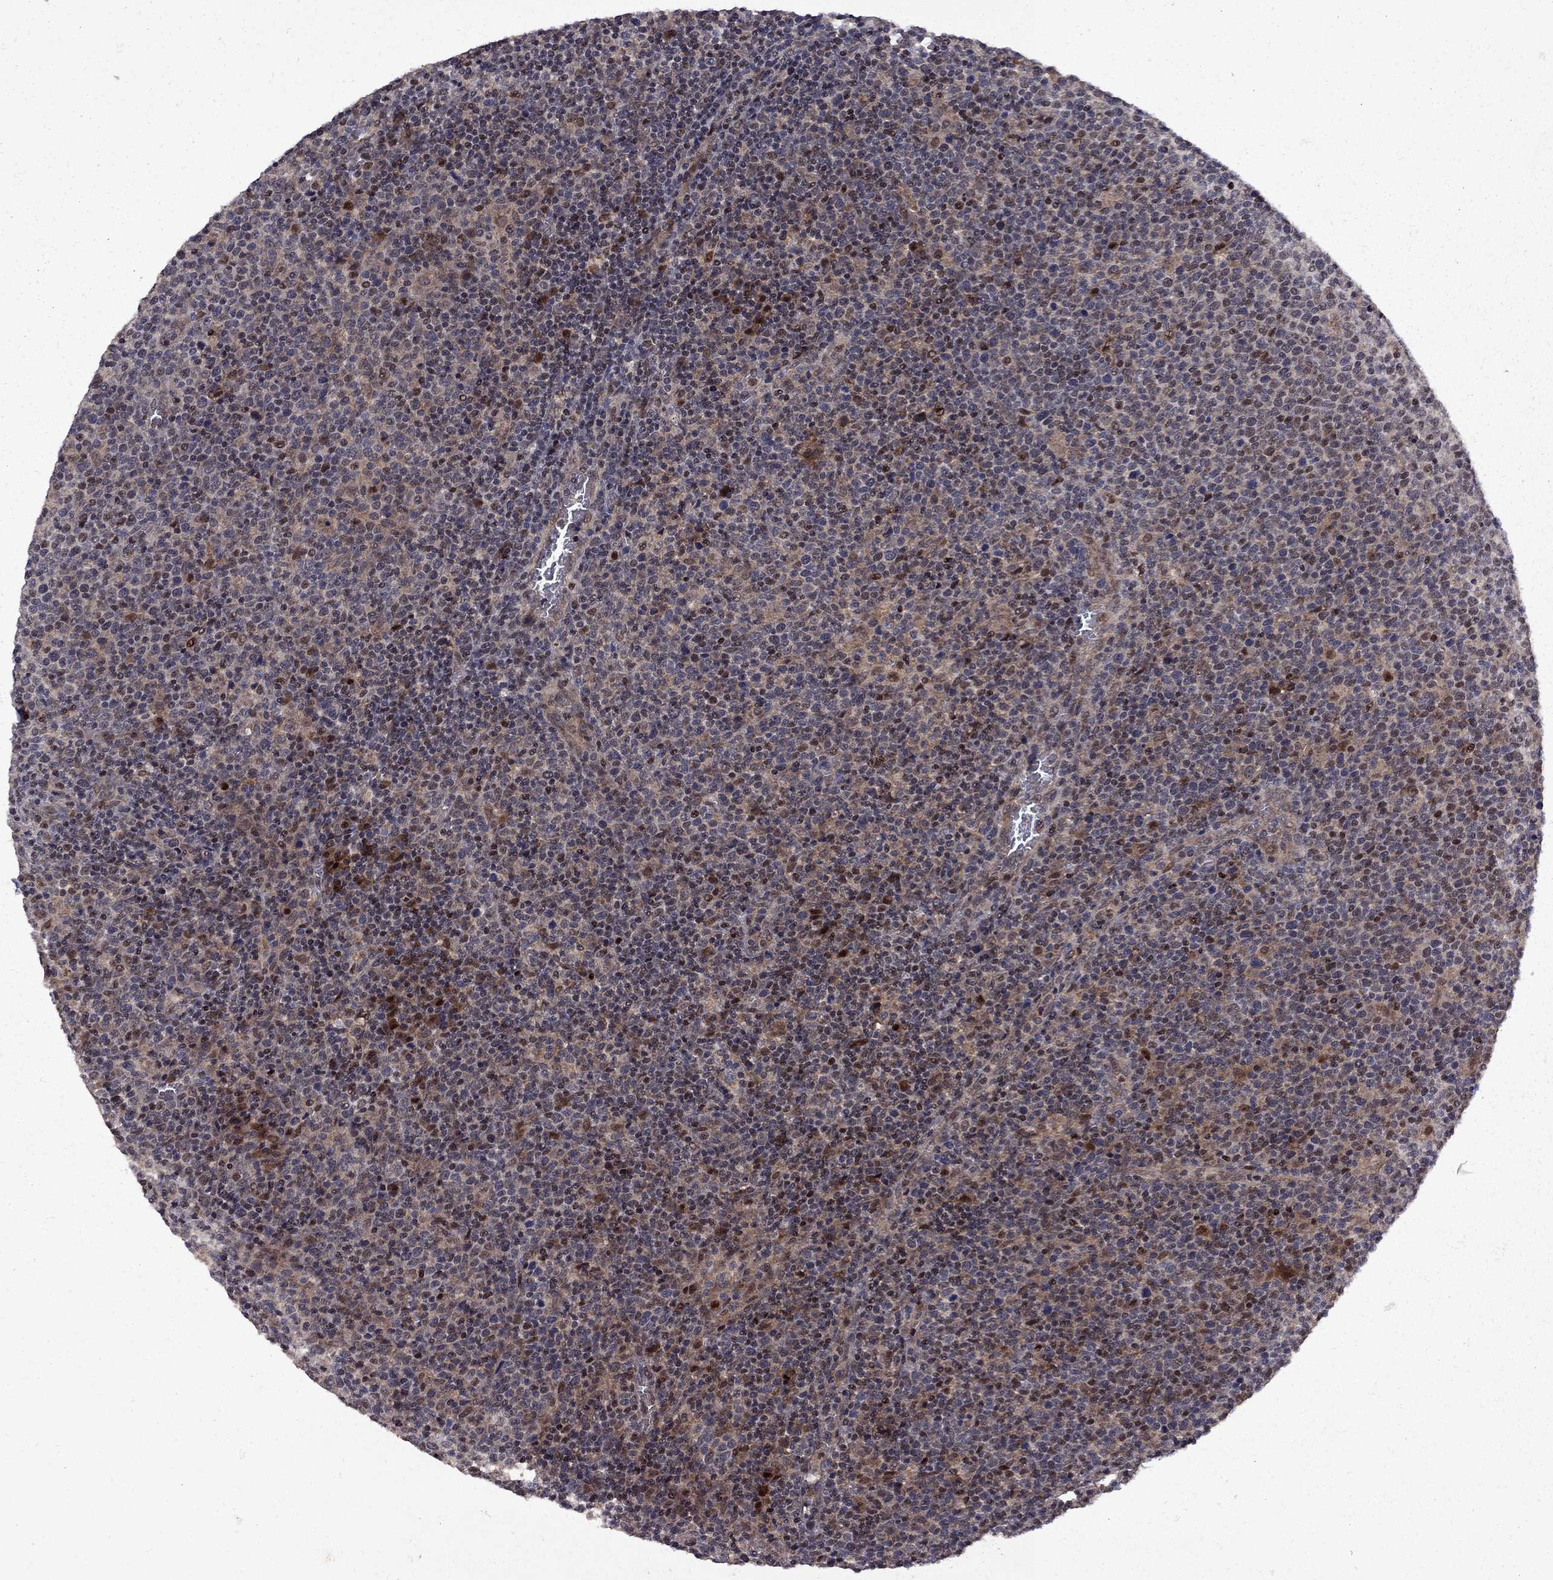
{"staining": {"intensity": "moderate", "quantity": "<25%", "location": "nuclear"}, "tissue": "lymphoma", "cell_type": "Tumor cells", "image_type": "cancer", "snomed": [{"axis": "morphology", "description": "Malignant lymphoma, non-Hodgkin's type, High grade"}, {"axis": "topography", "description": "Lymph node"}], "caption": "Lymphoma tissue shows moderate nuclear positivity in approximately <25% of tumor cells The staining was performed using DAB (3,3'-diaminobenzidine) to visualize the protein expression in brown, while the nuclei were stained in blue with hematoxylin (Magnification: 20x).", "gene": "IPP", "patient": {"sex": "male", "age": 61}}